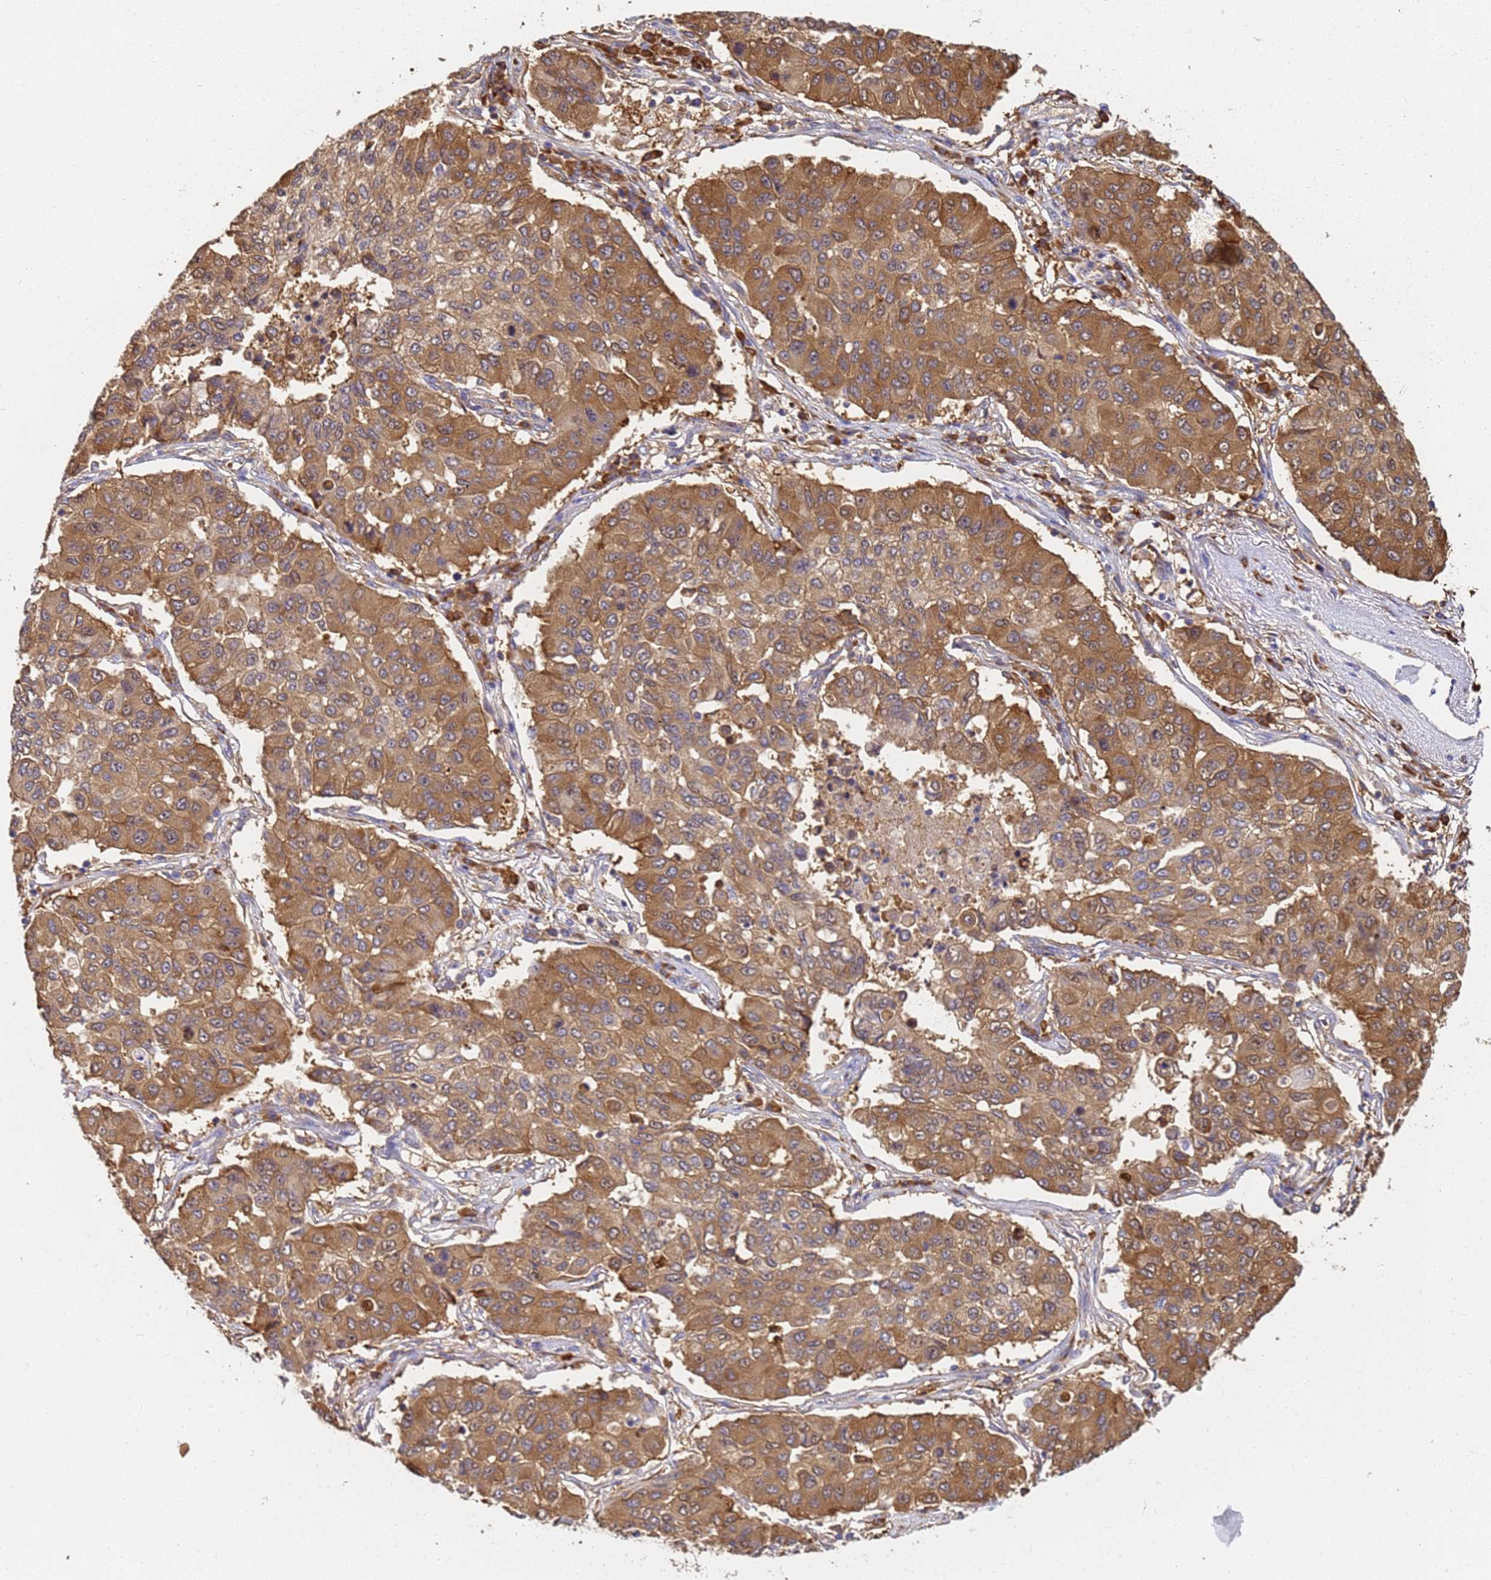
{"staining": {"intensity": "moderate", "quantity": ">75%", "location": "cytoplasmic/membranous"}, "tissue": "lung cancer", "cell_type": "Tumor cells", "image_type": "cancer", "snomed": [{"axis": "morphology", "description": "Squamous cell carcinoma, NOS"}, {"axis": "topography", "description": "Lung"}], "caption": "A high-resolution histopathology image shows immunohistochemistry staining of lung squamous cell carcinoma, which displays moderate cytoplasmic/membranous staining in approximately >75% of tumor cells. Using DAB (3,3'-diaminobenzidine) (brown) and hematoxylin (blue) stains, captured at high magnification using brightfield microscopy.", "gene": "NME1-NME2", "patient": {"sex": "male", "age": 74}}